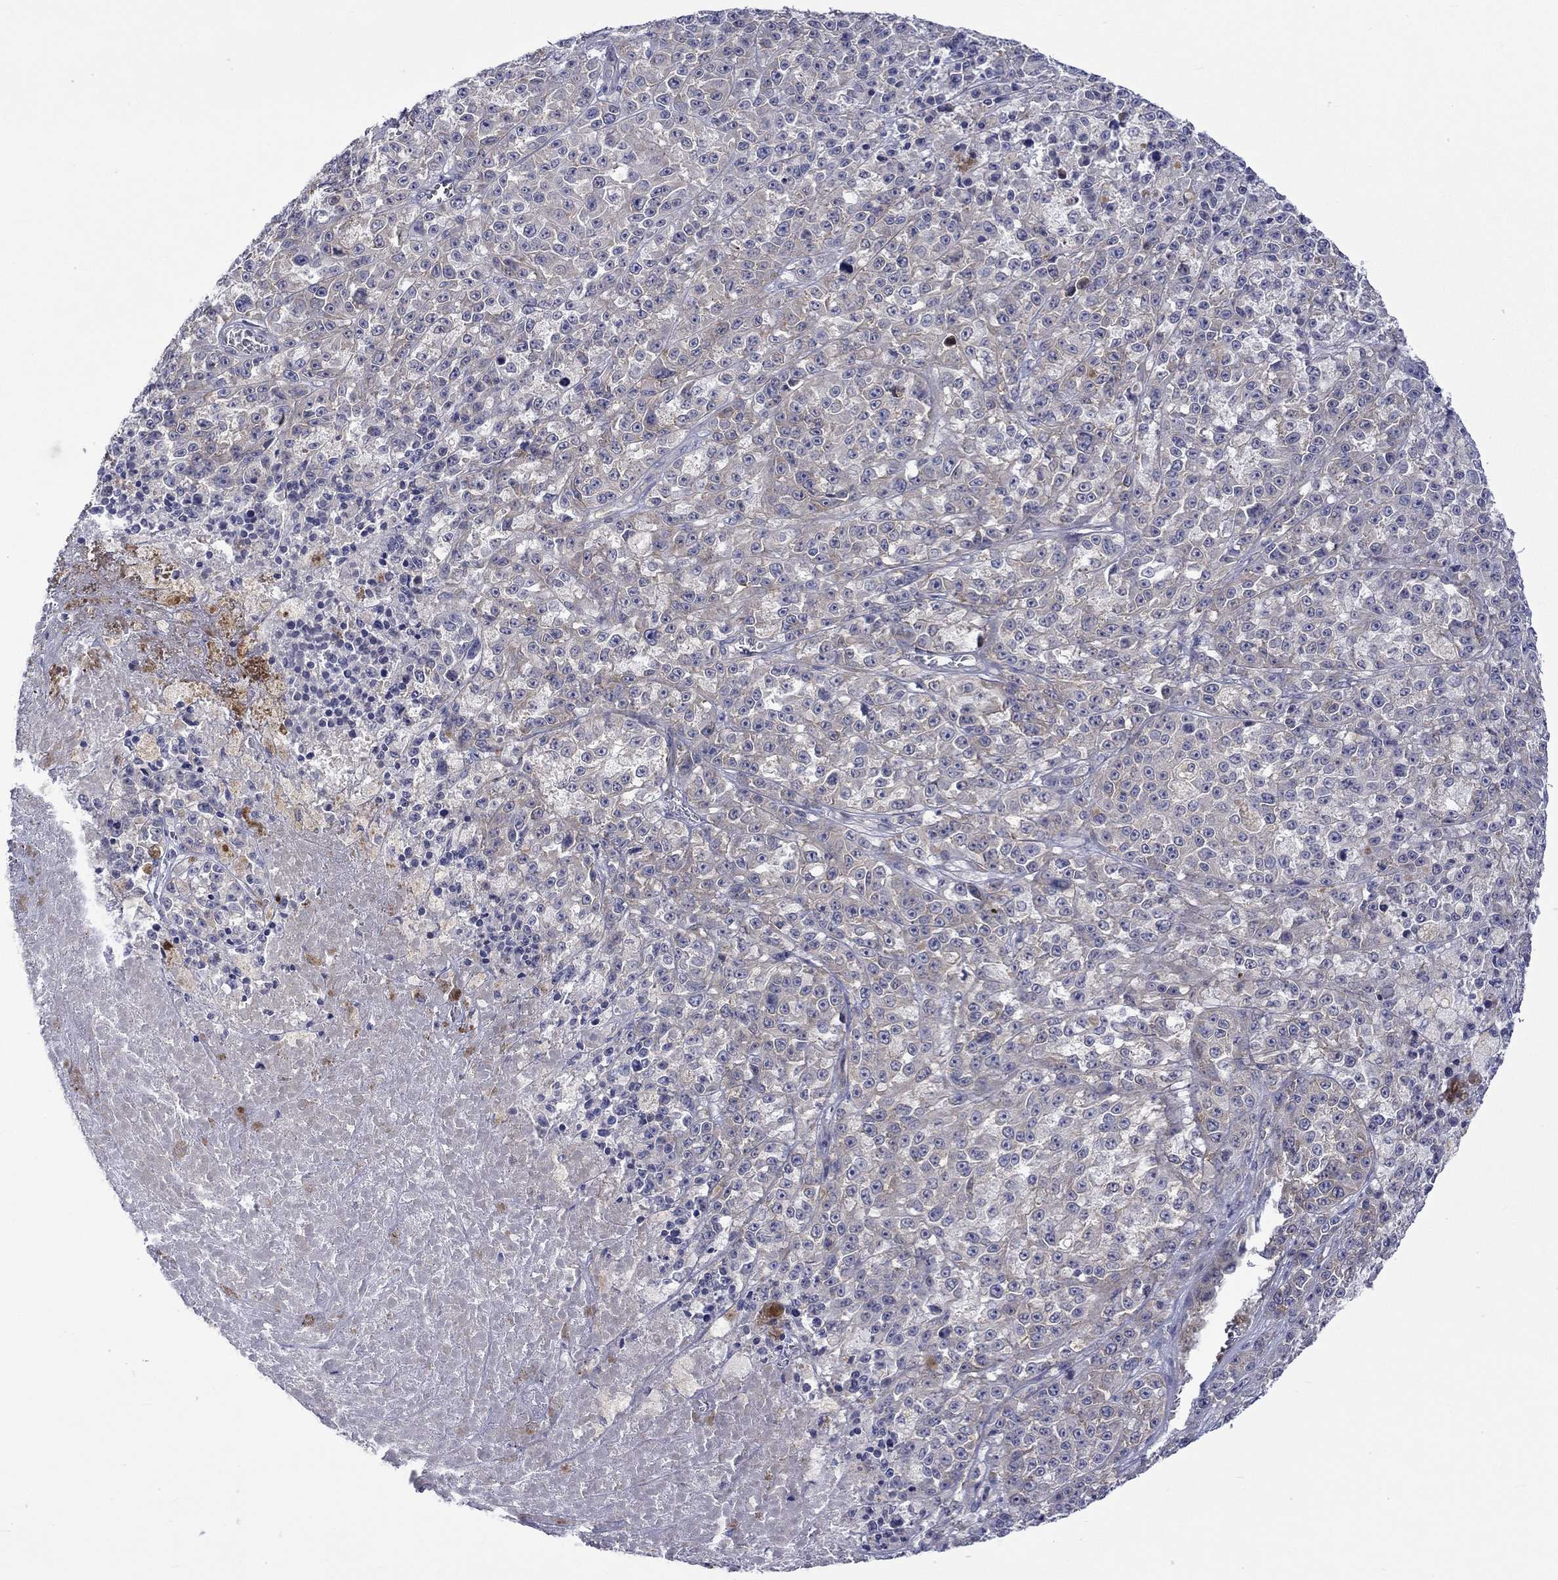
{"staining": {"intensity": "negative", "quantity": "none", "location": "none"}, "tissue": "melanoma", "cell_type": "Tumor cells", "image_type": "cancer", "snomed": [{"axis": "morphology", "description": "Malignant melanoma, NOS"}, {"axis": "topography", "description": "Skin"}], "caption": "IHC of human melanoma exhibits no positivity in tumor cells.", "gene": "CERS1", "patient": {"sex": "female", "age": 58}}